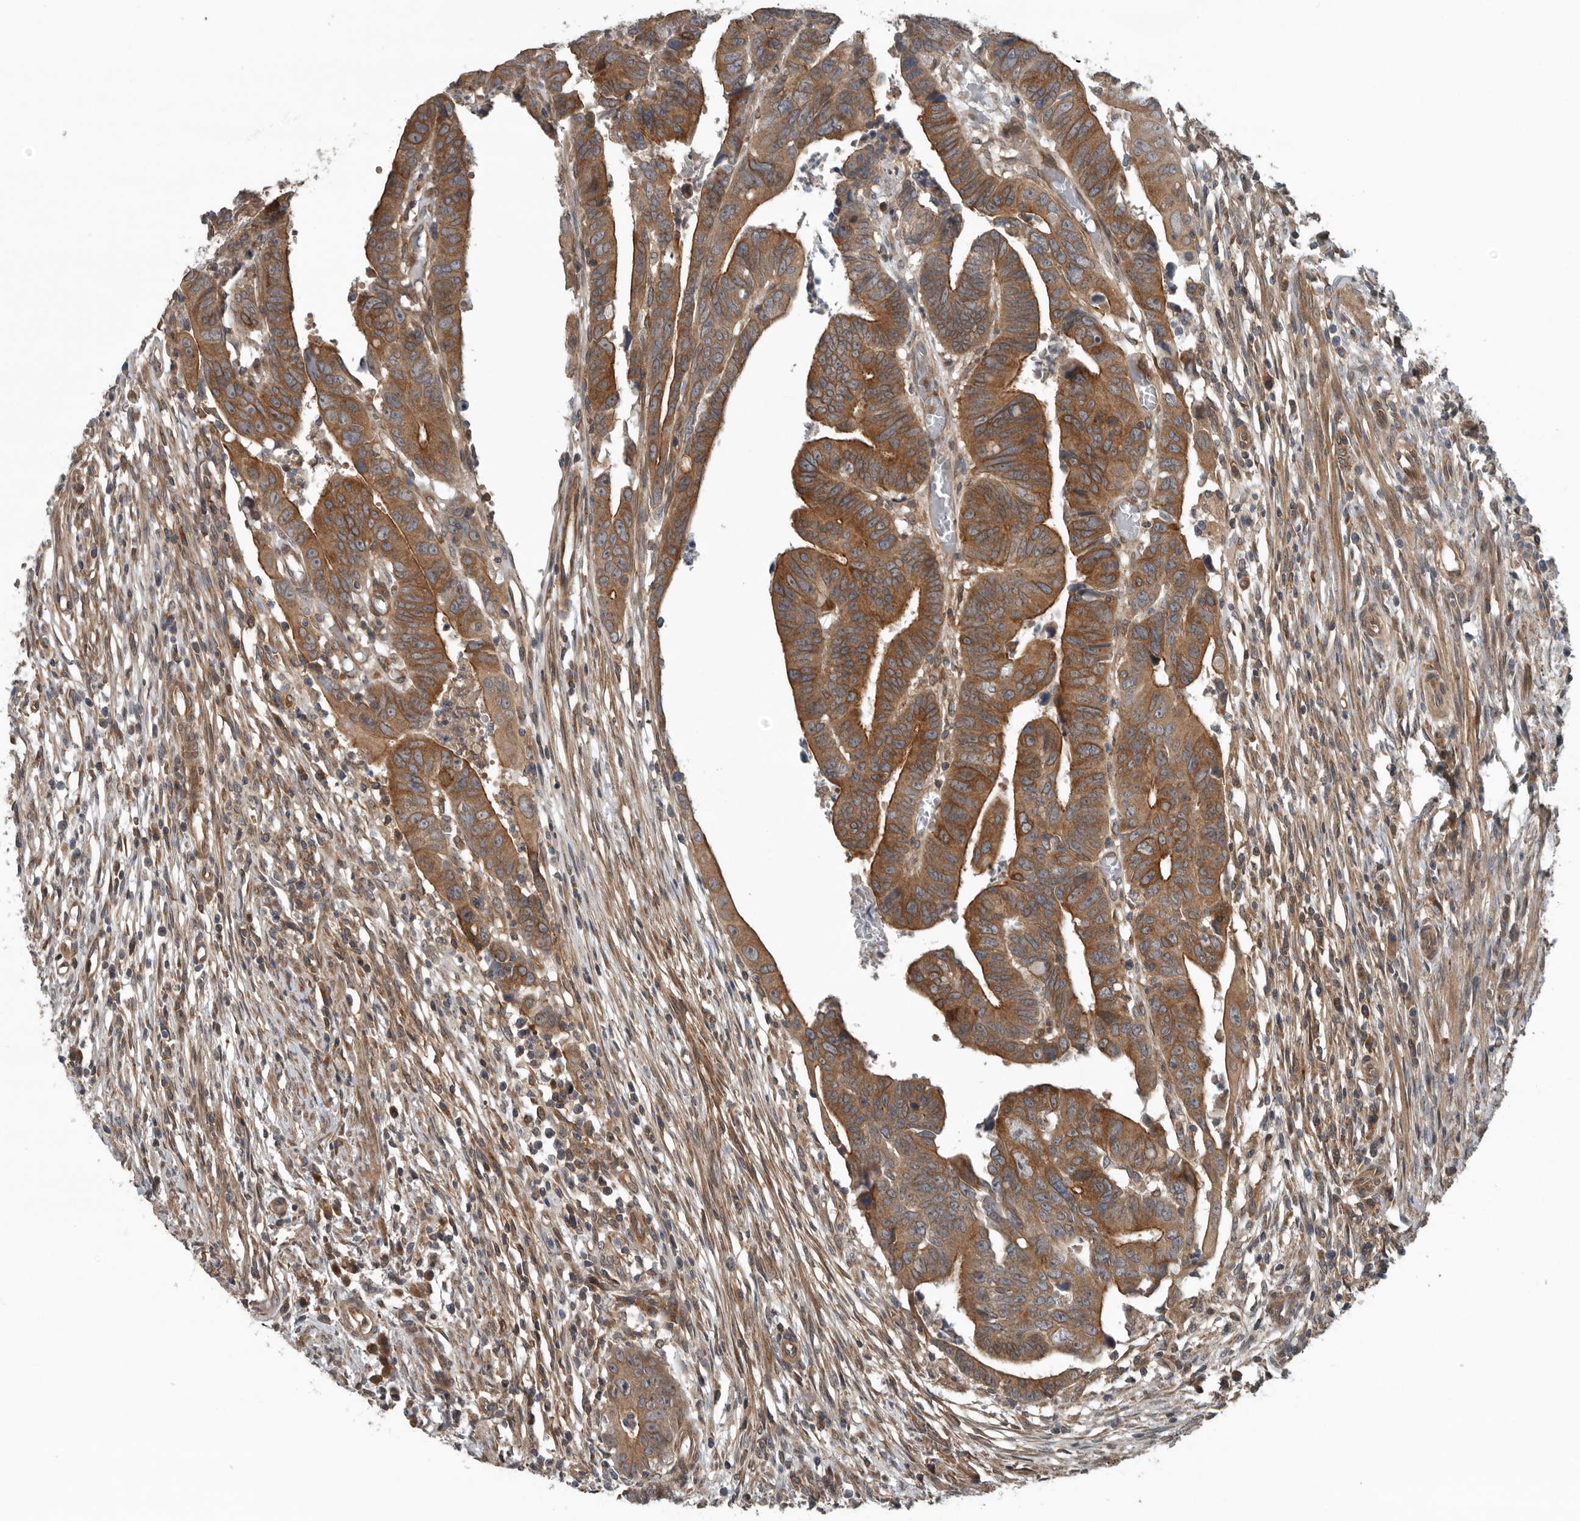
{"staining": {"intensity": "moderate", "quantity": ">75%", "location": "cytoplasmic/membranous"}, "tissue": "colorectal cancer", "cell_type": "Tumor cells", "image_type": "cancer", "snomed": [{"axis": "morphology", "description": "Adenocarcinoma, NOS"}, {"axis": "topography", "description": "Rectum"}], "caption": "High-power microscopy captured an IHC histopathology image of adenocarcinoma (colorectal), revealing moderate cytoplasmic/membranous positivity in approximately >75% of tumor cells. The staining was performed using DAB to visualize the protein expression in brown, while the nuclei were stained in blue with hematoxylin (Magnification: 20x).", "gene": "AMFR", "patient": {"sex": "female", "age": 65}}